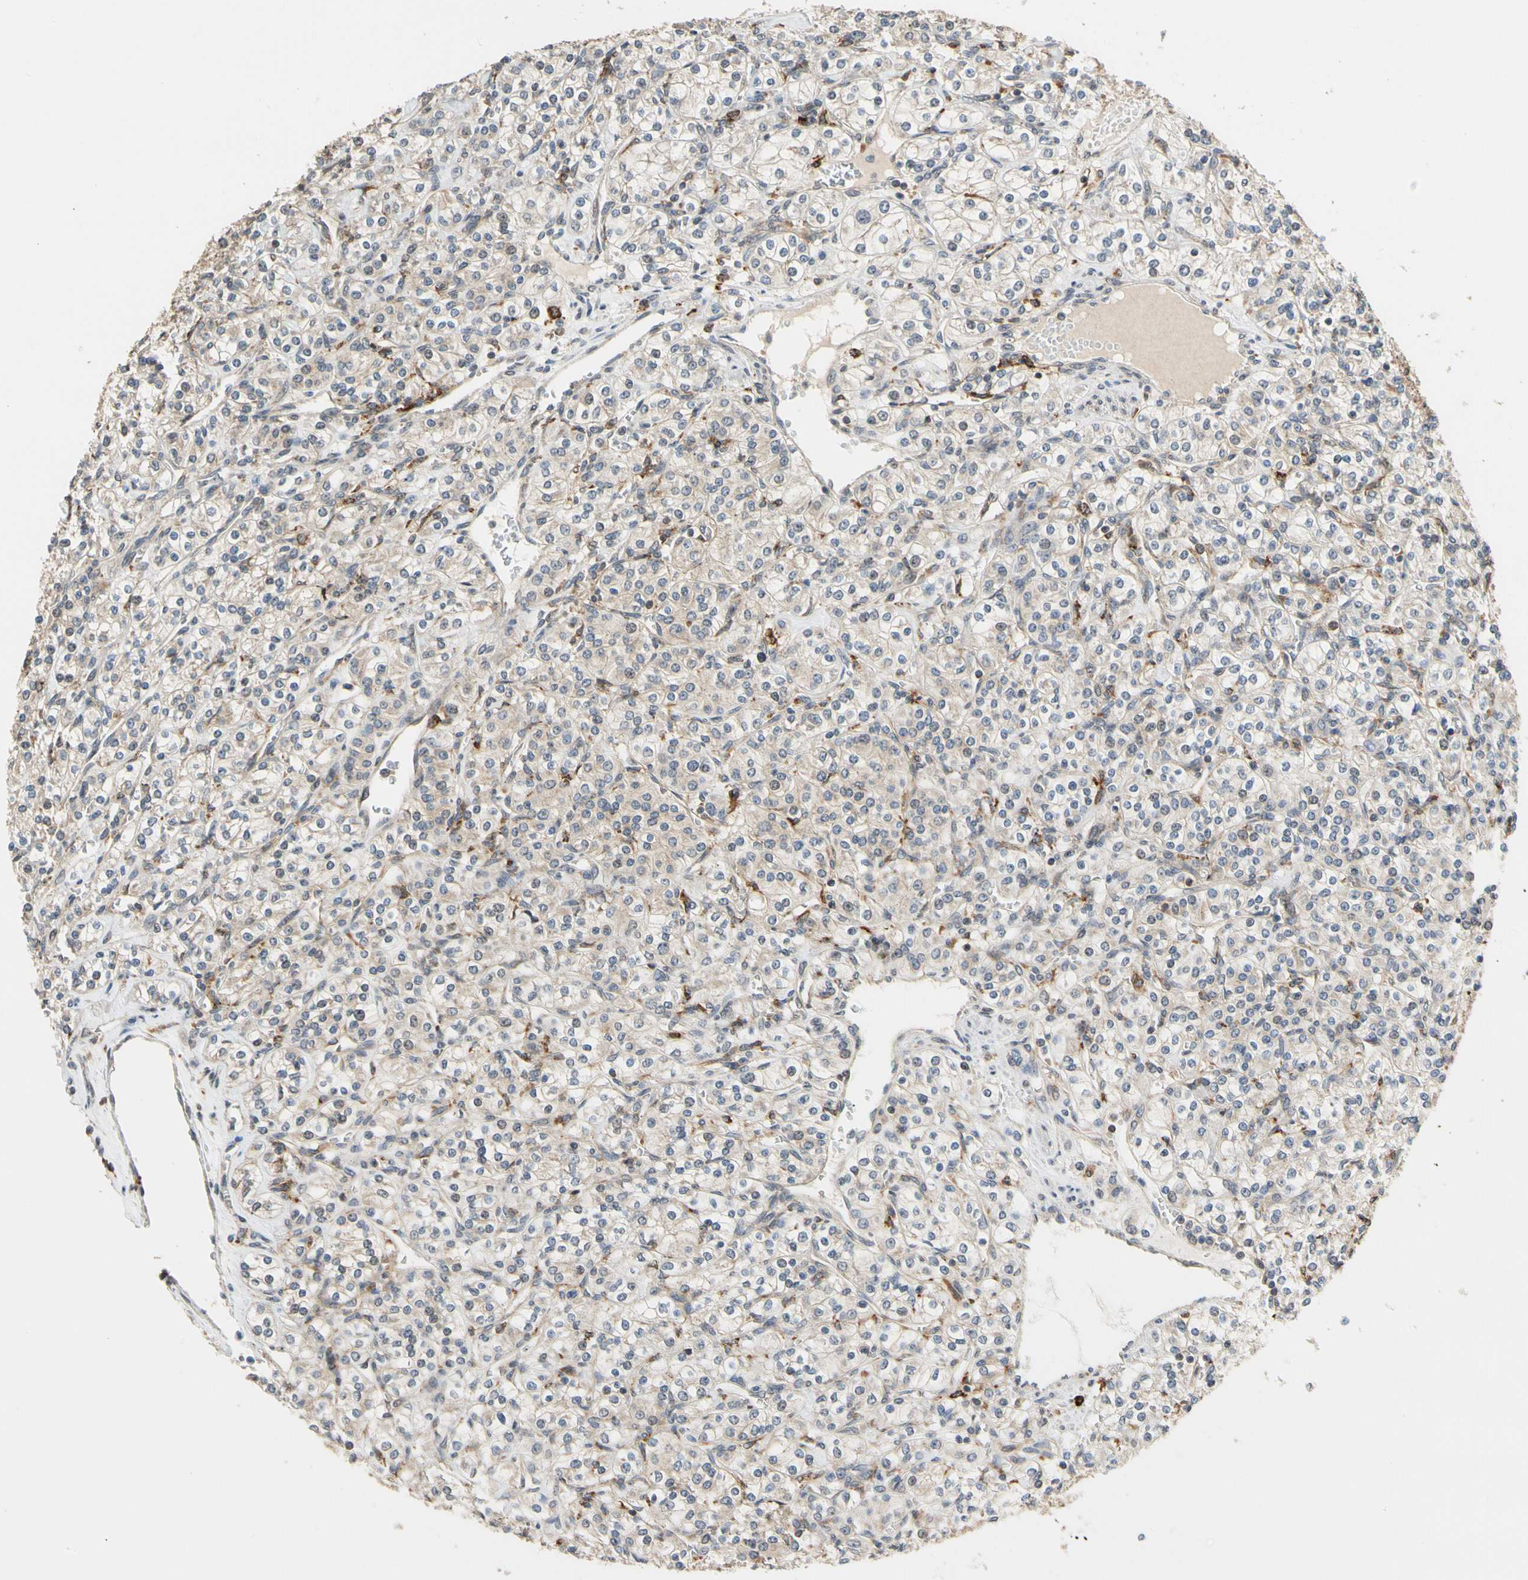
{"staining": {"intensity": "weak", "quantity": "<25%", "location": "cytoplasmic/membranous"}, "tissue": "renal cancer", "cell_type": "Tumor cells", "image_type": "cancer", "snomed": [{"axis": "morphology", "description": "Adenocarcinoma, NOS"}, {"axis": "topography", "description": "Kidney"}], "caption": "Protein analysis of renal cancer displays no significant positivity in tumor cells.", "gene": "ANKHD1", "patient": {"sex": "male", "age": 77}}